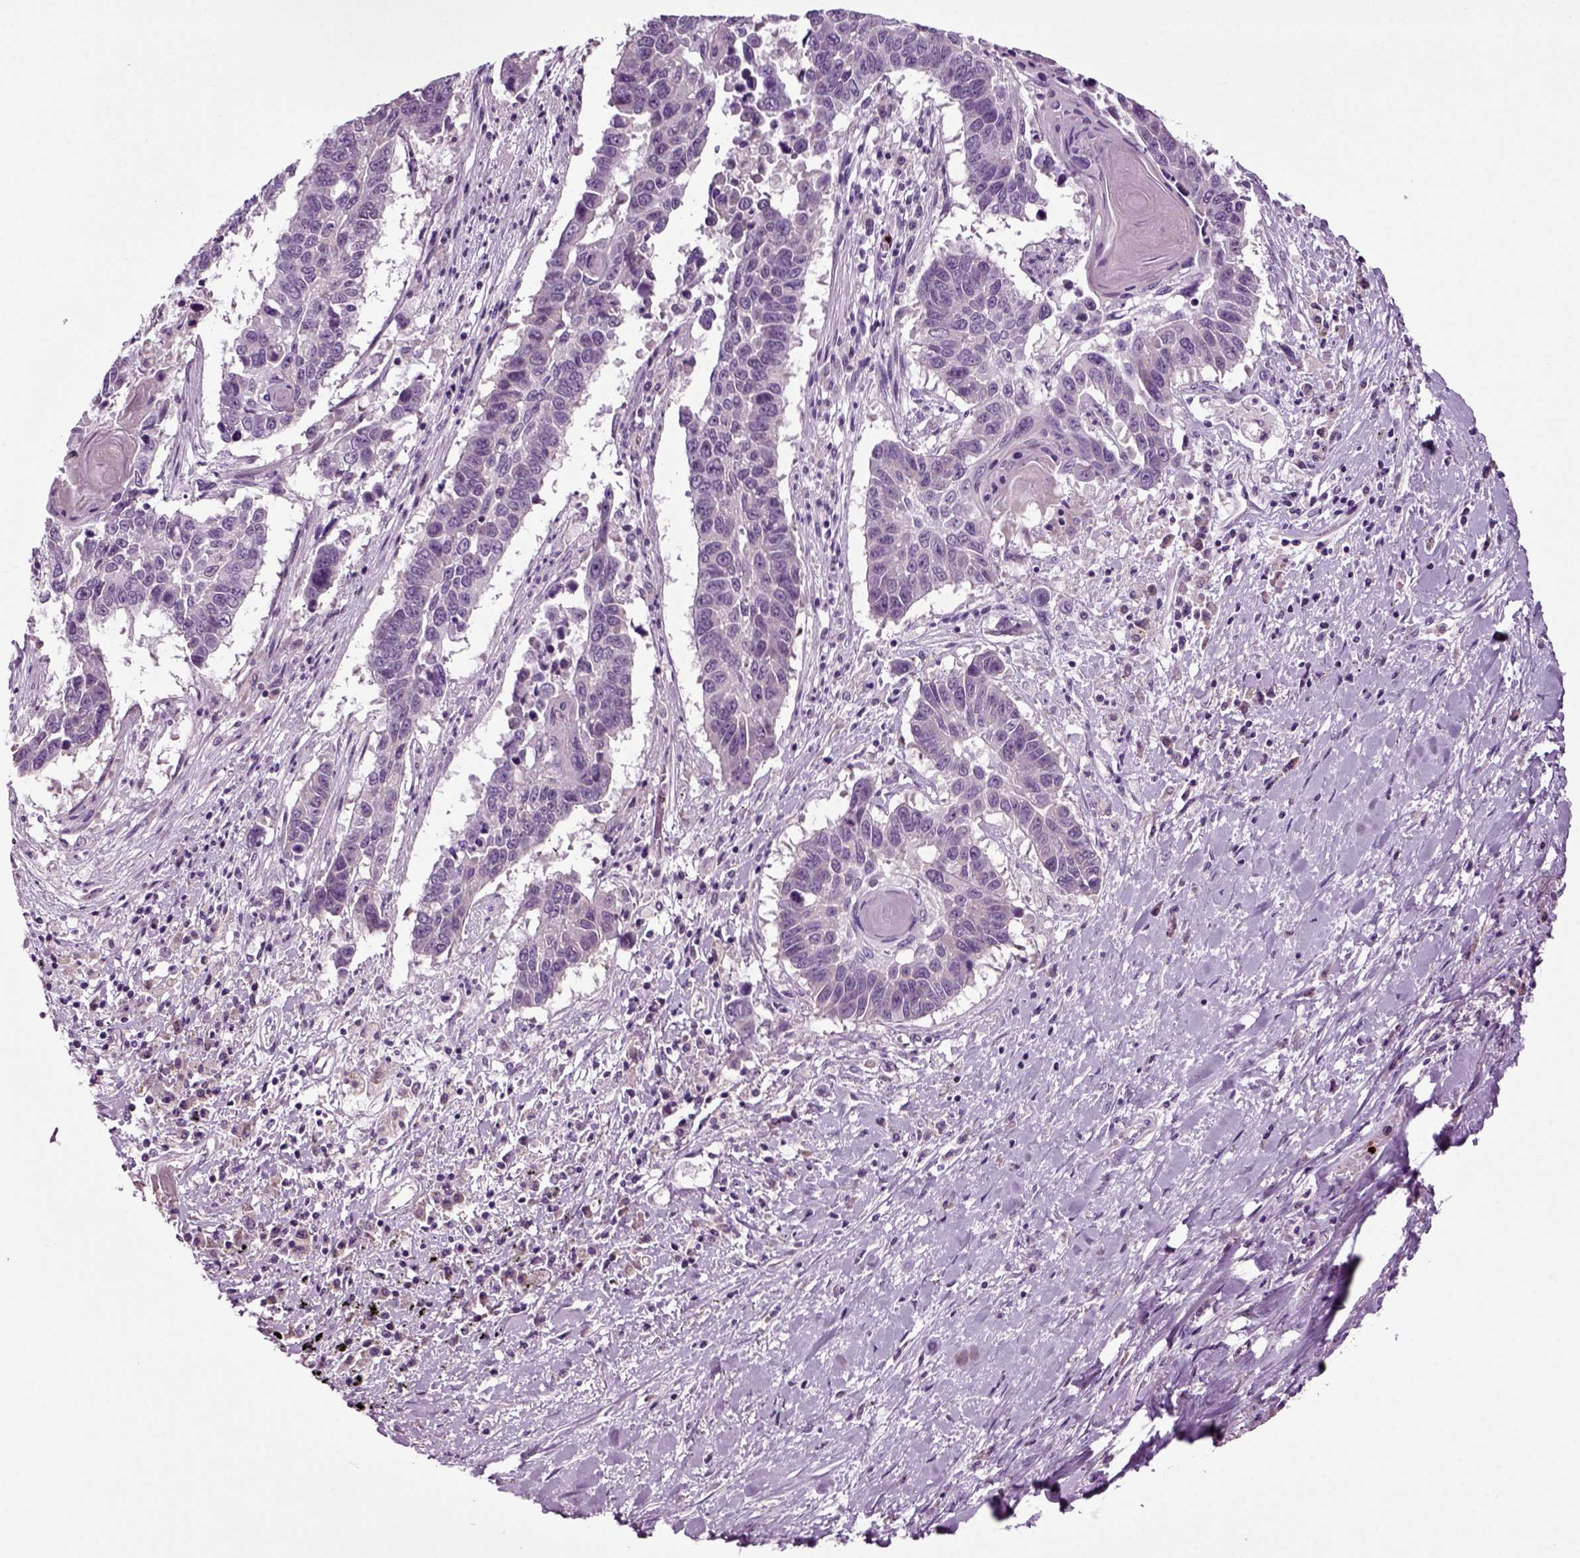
{"staining": {"intensity": "negative", "quantity": "none", "location": "none"}, "tissue": "lung cancer", "cell_type": "Tumor cells", "image_type": "cancer", "snomed": [{"axis": "morphology", "description": "Squamous cell carcinoma, NOS"}, {"axis": "topography", "description": "Lung"}], "caption": "DAB (3,3'-diaminobenzidine) immunohistochemical staining of lung cancer displays no significant staining in tumor cells.", "gene": "SPATA17", "patient": {"sex": "male", "age": 73}}